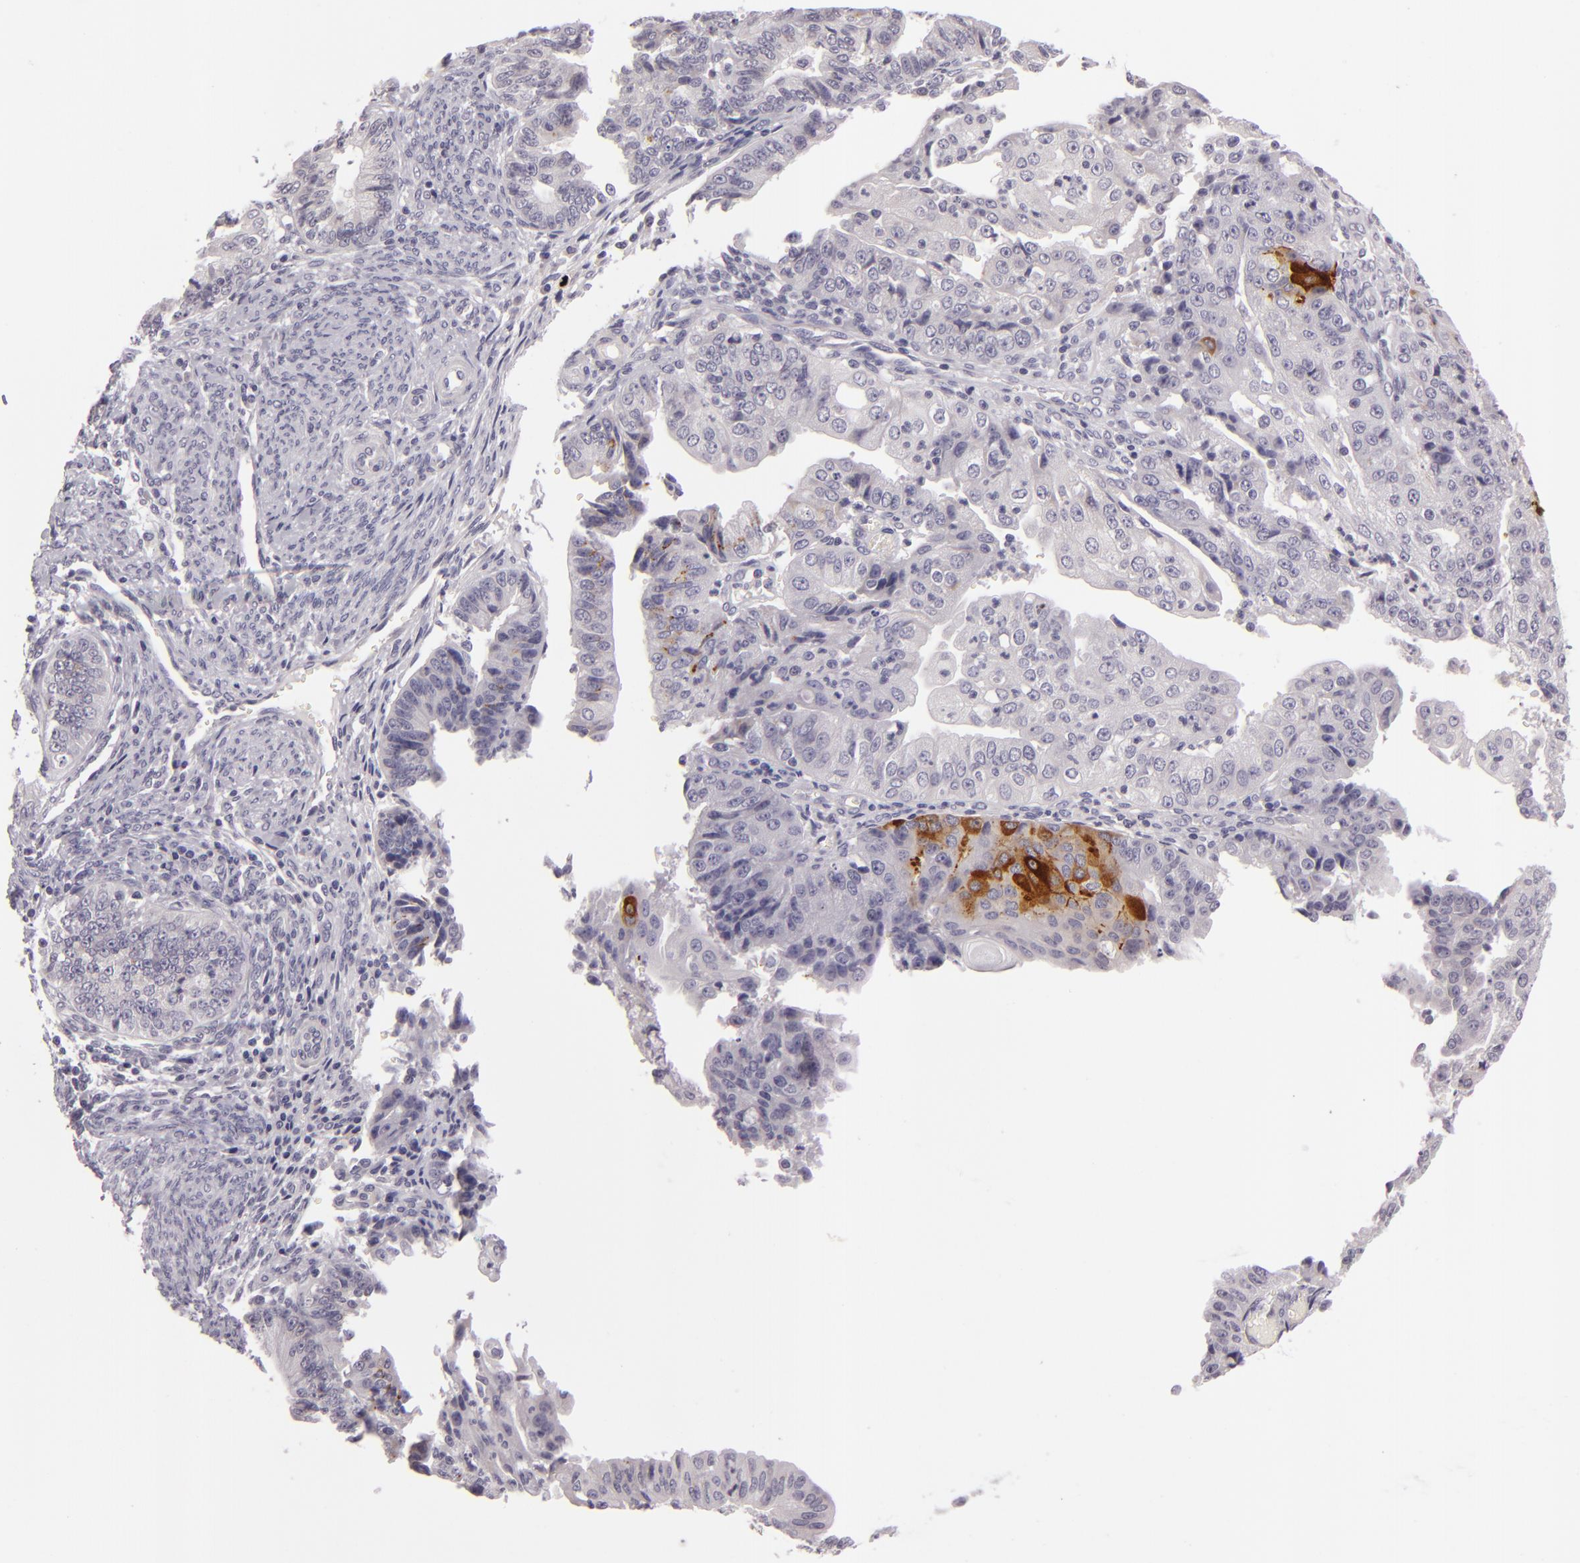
{"staining": {"intensity": "strong", "quantity": "<25%", "location": "cytoplasmic/membranous"}, "tissue": "endometrial cancer", "cell_type": "Tumor cells", "image_type": "cancer", "snomed": [{"axis": "morphology", "description": "Adenocarcinoma, NOS"}, {"axis": "topography", "description": "Endometrium"}], "caption": "This micrograph exhibits IHC staining of endometrial cancer, with medium strong cytoplasmic/membranous positivity in about <25% of tumor cells.", "gene": "EGFL6", "patient": {"sex": "female", "age": 56}}